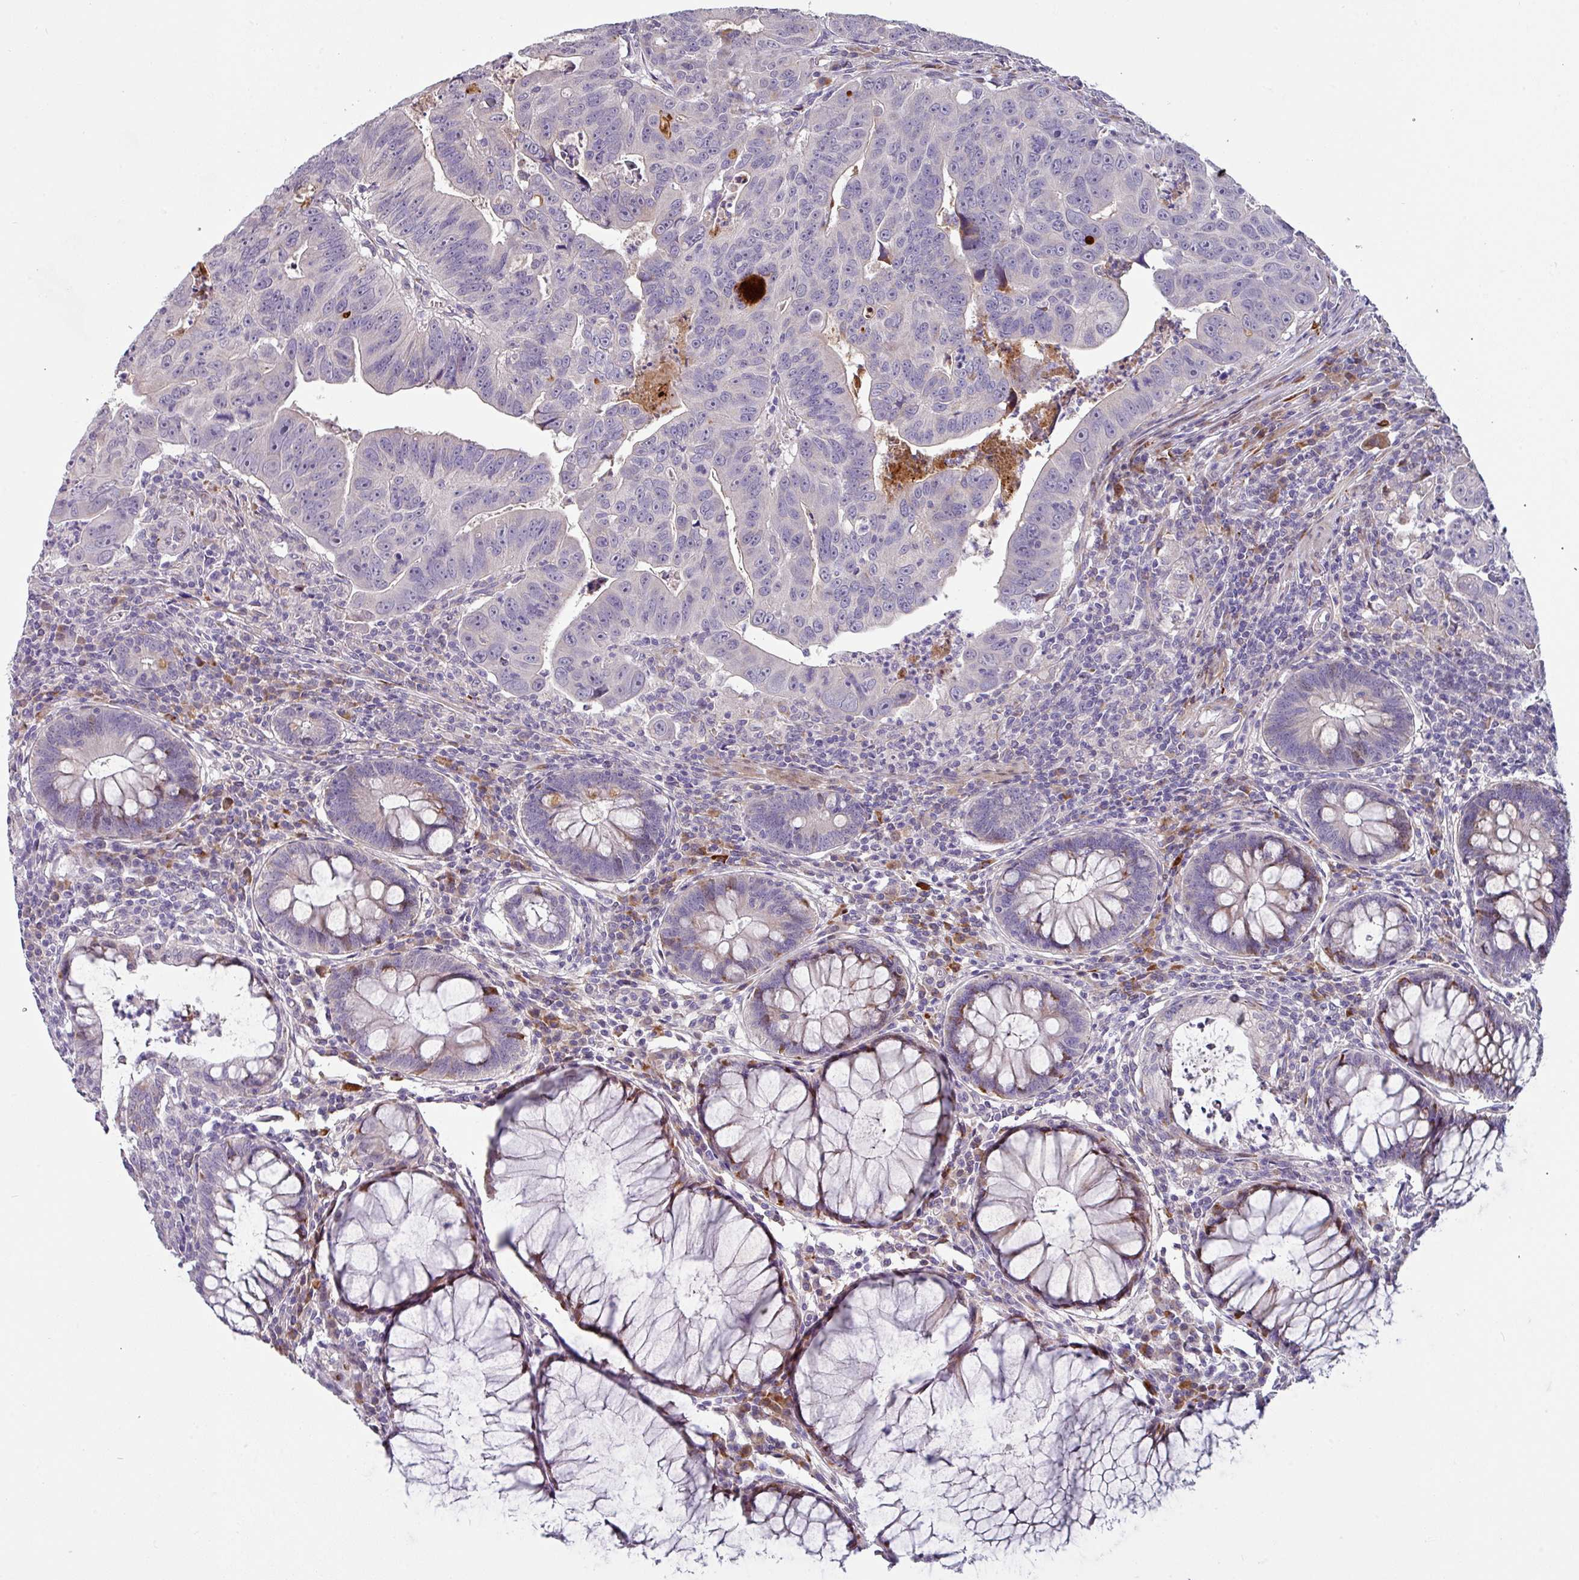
{"staining": {"intensity": "negative", "quantity": "none", "location": "none"}, "tissue": "colorectal cancer", "cell_type": "Tumor cells", "image_type": "cancer", "snomed": [{"axis": "morphology", "description": "Adenocarcinoma, NOS"}, {"axis": "topography", "description": "Rectum"}], "caption": "Immunohistochemistry (IHC) of human colorectal cancer (adenocarcinoma) displays no expression in tumor cells. The staining was performed using DAB to visualize the protein expression in brown, while the nuclei were stained in blue with hematoxylin (Magnification: 20x).", "gene": "KLHL3", "patient": {"sex": "male", "age": 69}}